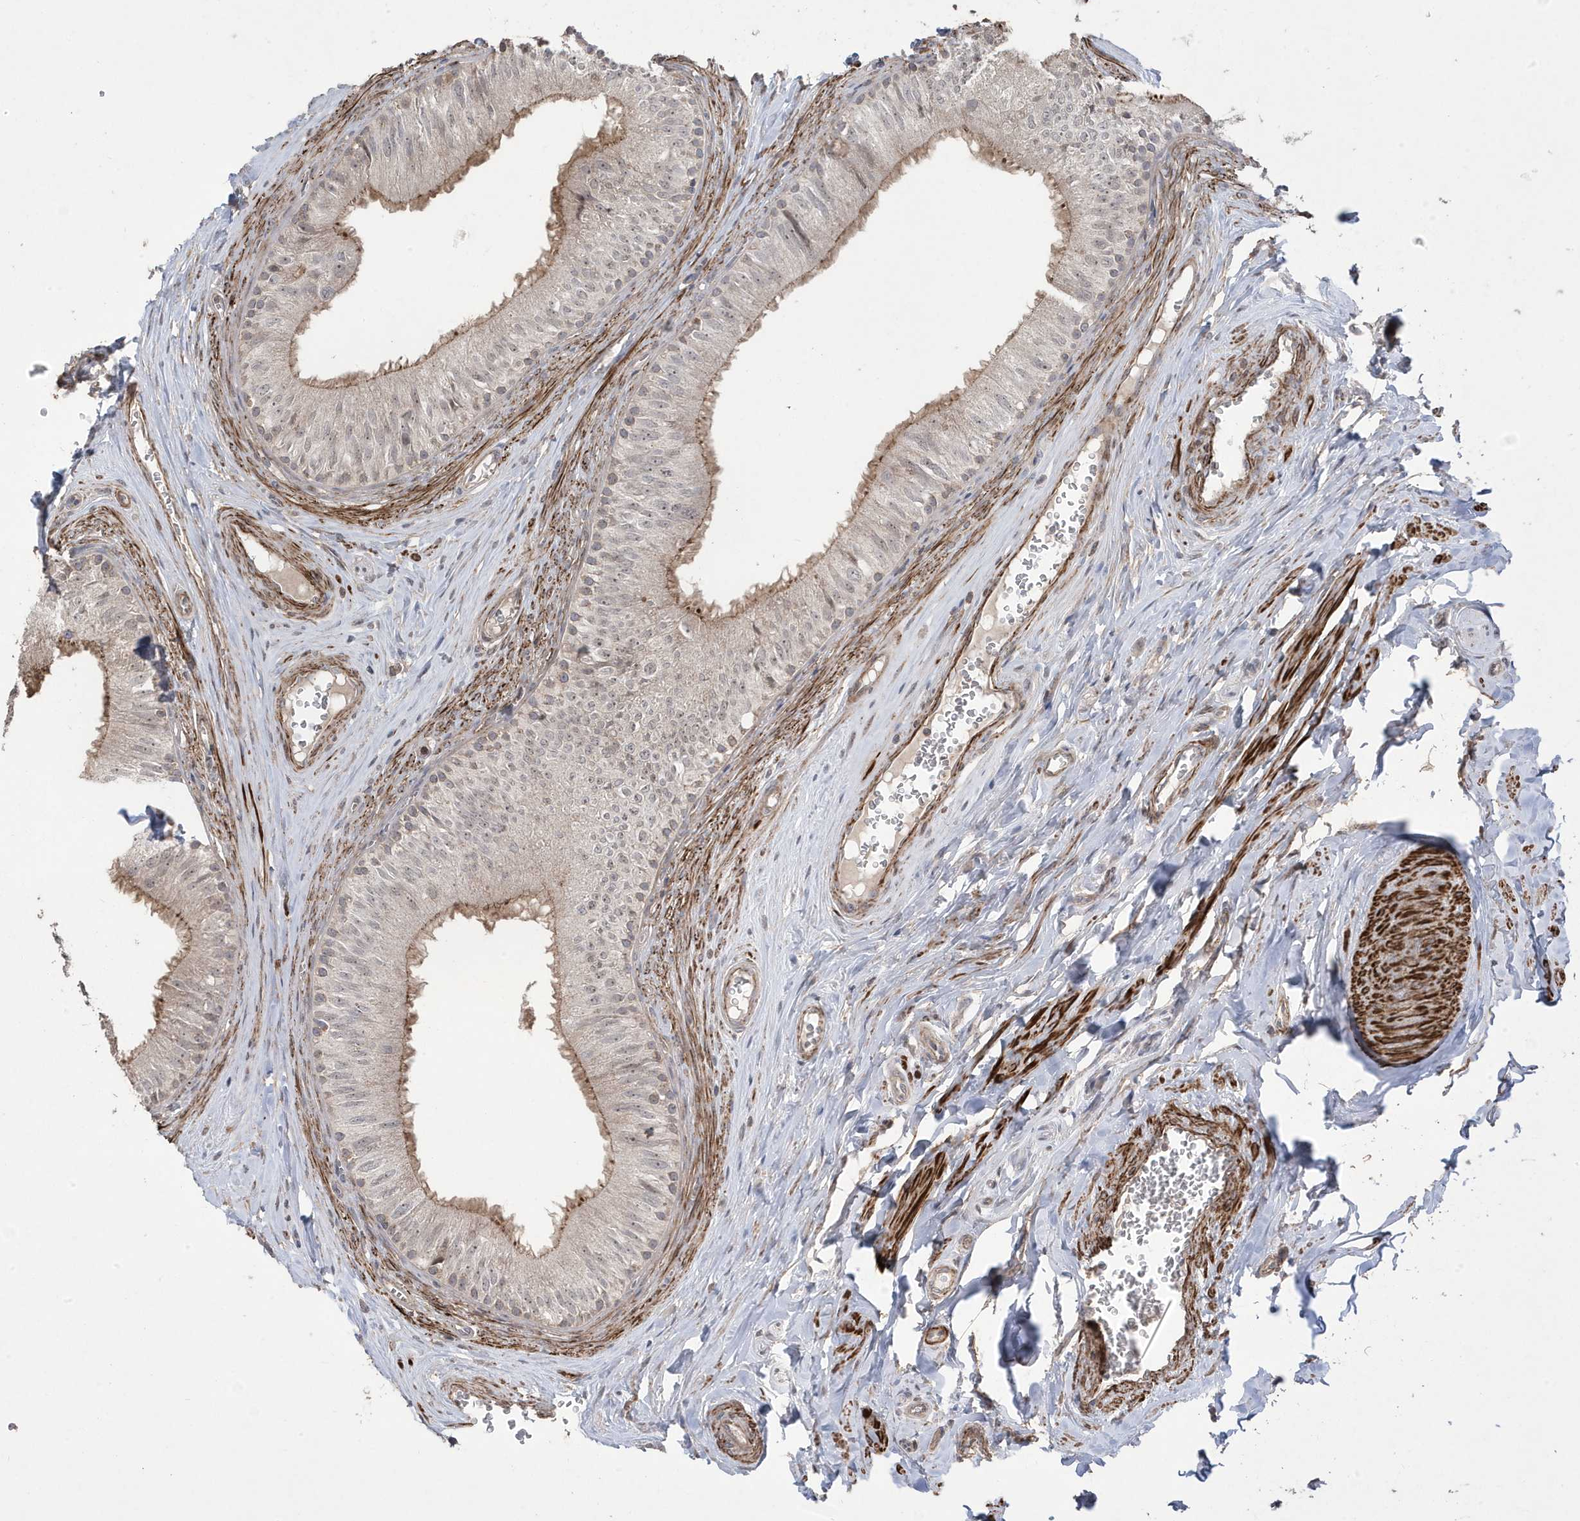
{"staining": {"intensity": "moderate", "quantity": "<25%", "location": "cytoplasmic/membranous"}, "tissue": "epididymis", "cell_type": "Glandular cells", "image_type": "normal", "snomed": [{"axis": "morphology", "description": "Normal tissue, NOS"}, {"axis": "topography", "description": "Epididymis"}], "caption": "Unremarkable epididymis was stained to show a protein in brown. There is low levels of moderate cytoplasmic/membranous staining in approximately <25% of glandular cells. (IHC, brightfield microscopy, high magnification).", "gene": "CETN3", "patient": {"sex": "male", "age": 46}}